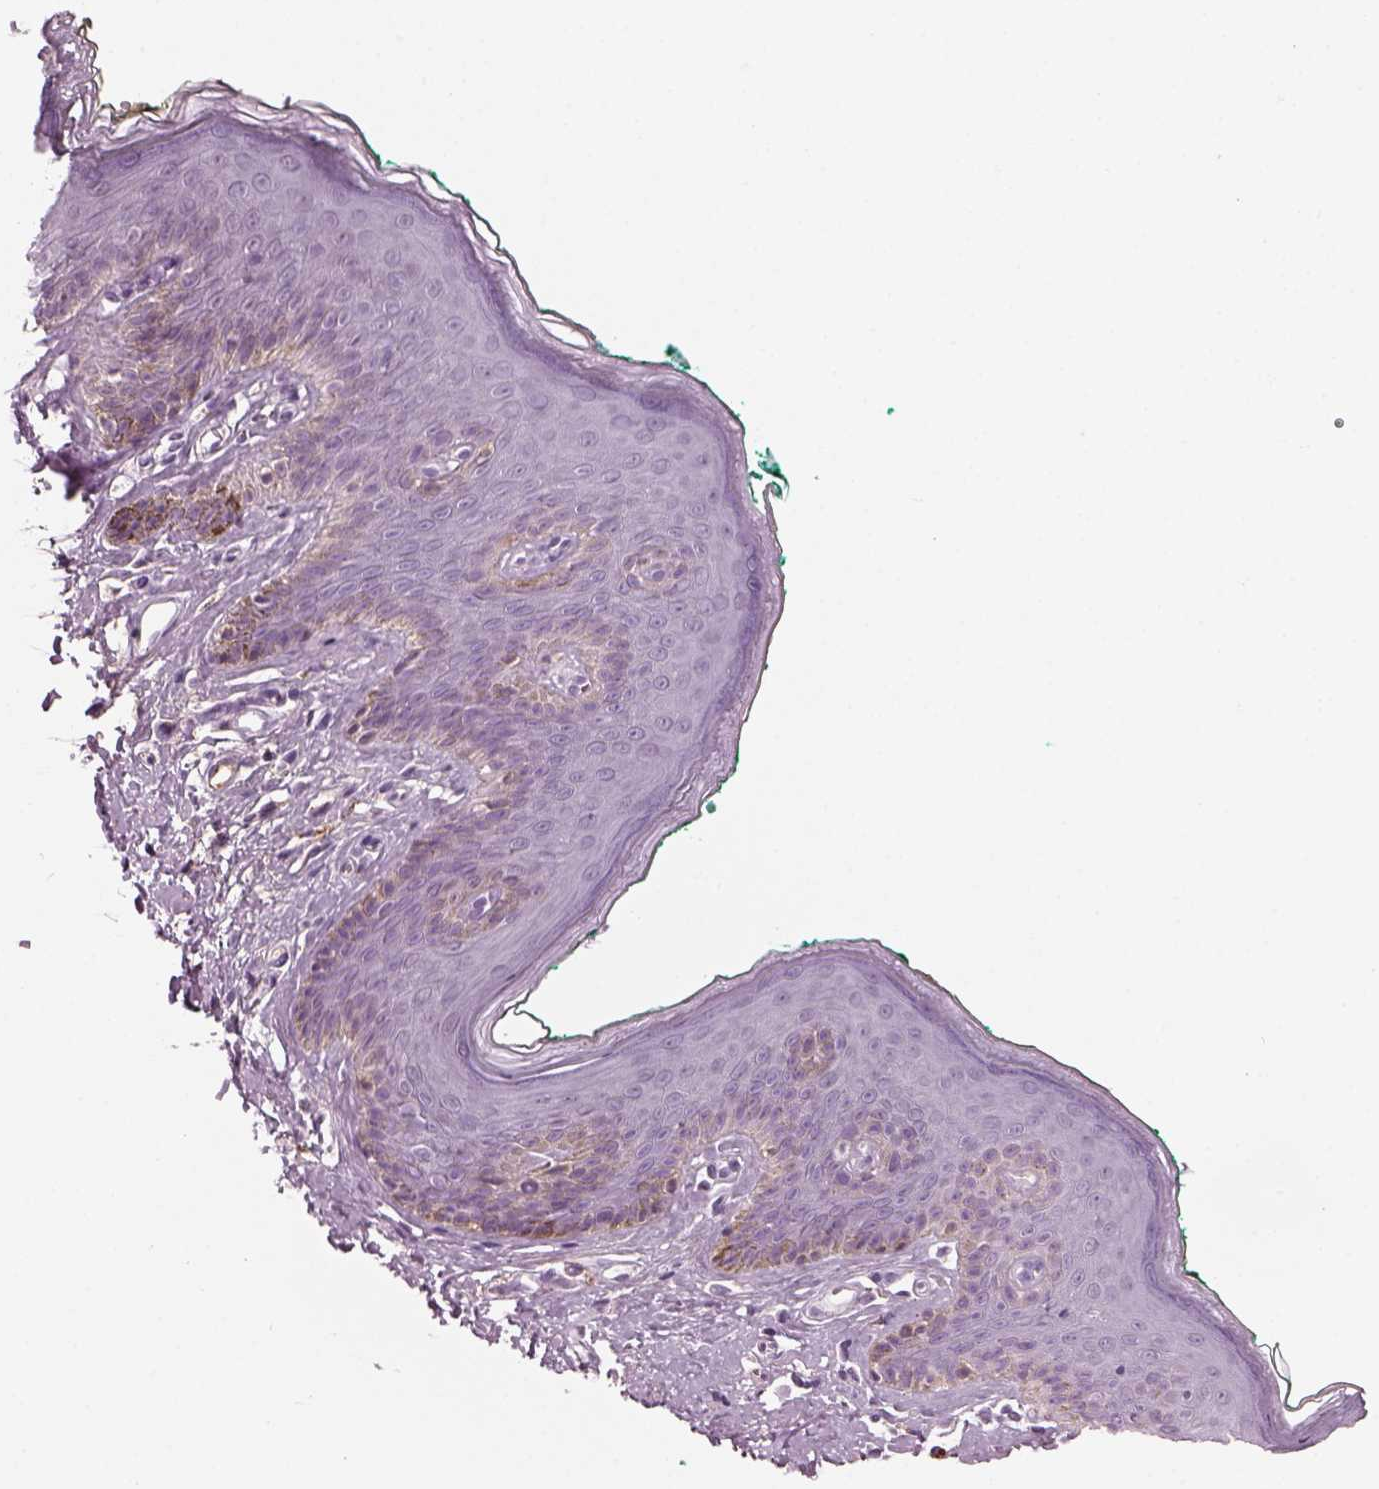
{"staining": {"intensity": "negative", "quantity": "none", "location": "none"}, "tissue": "skin", "cell_type": "Epidermal cells", "image_type": "normal", "snomed": [{"axis": "morphology", "description": "Normal tissue, NOS"}, {"axis": "topography", "description": "Vulva"}], "caption": "Epidermal cells show no significant positivity in normal skin. (IHC, brightfield microscopy, high magnification).", "gene": "TRIM69", "patient": {"sex": "female", "age": 66}}